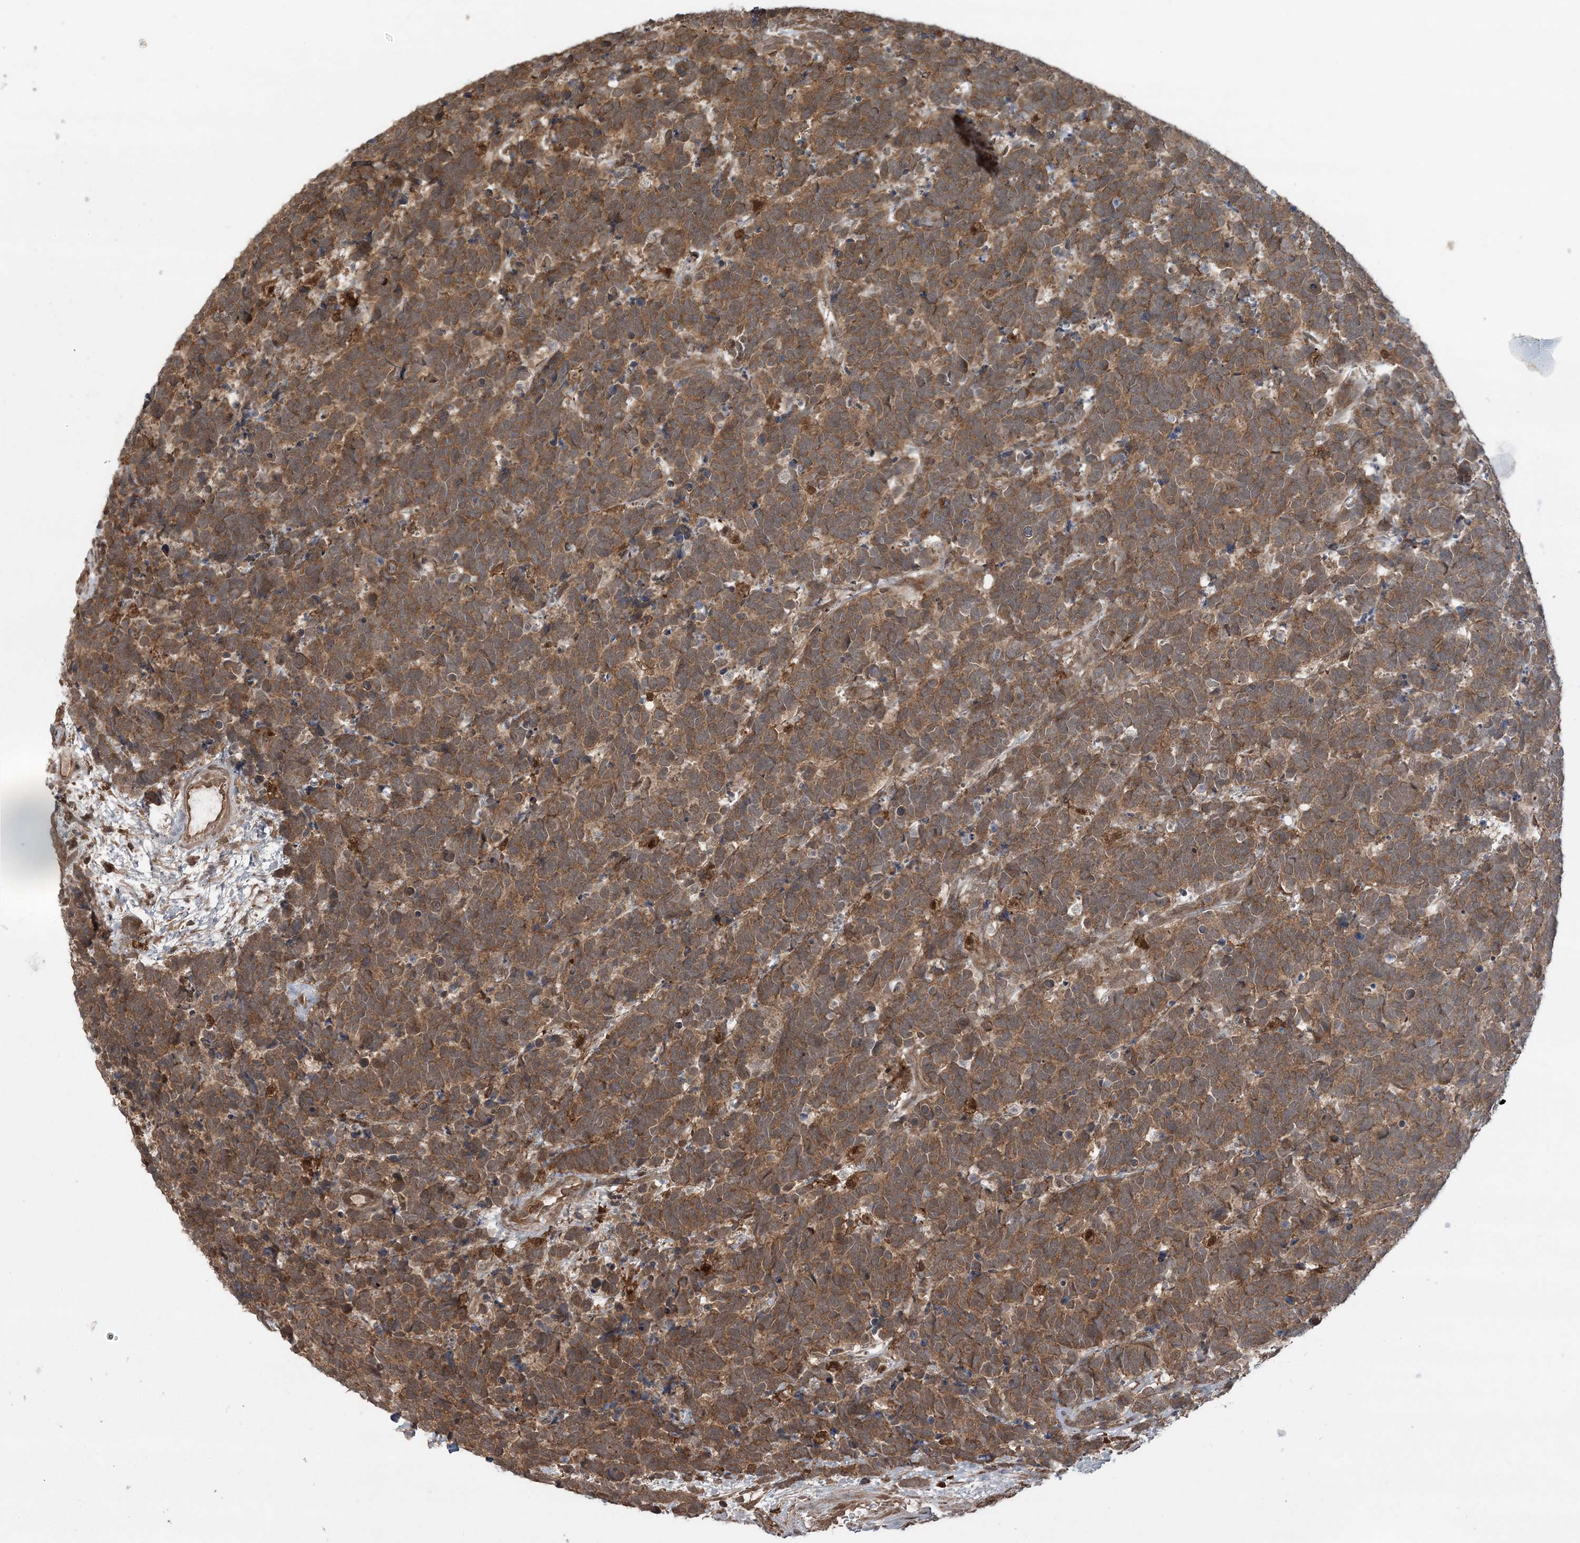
{"staining": {"intensity": "strong", "quantity": ">75%", "location": "cytoplasmic/membranous"}, "tissue": "carcinoid", "cell_type": "Tumor cells", "image_type": "cancer", "snomed": [{"axis": "morphology", "description": "Carcinoma, NOS"}, {"axis": "morphology", "description": "Carcinoid, malignant, NOS"}, {"axis": "topography", "description": "Urinary bladder"}], "caption": "Protein staining by IHC reveals strong cytoplasmic/membranous staining in approximately >75% of tumor cells in carcinoid.", "gene": "LACC1", "patient": {"sex": "male", "age": 57}}